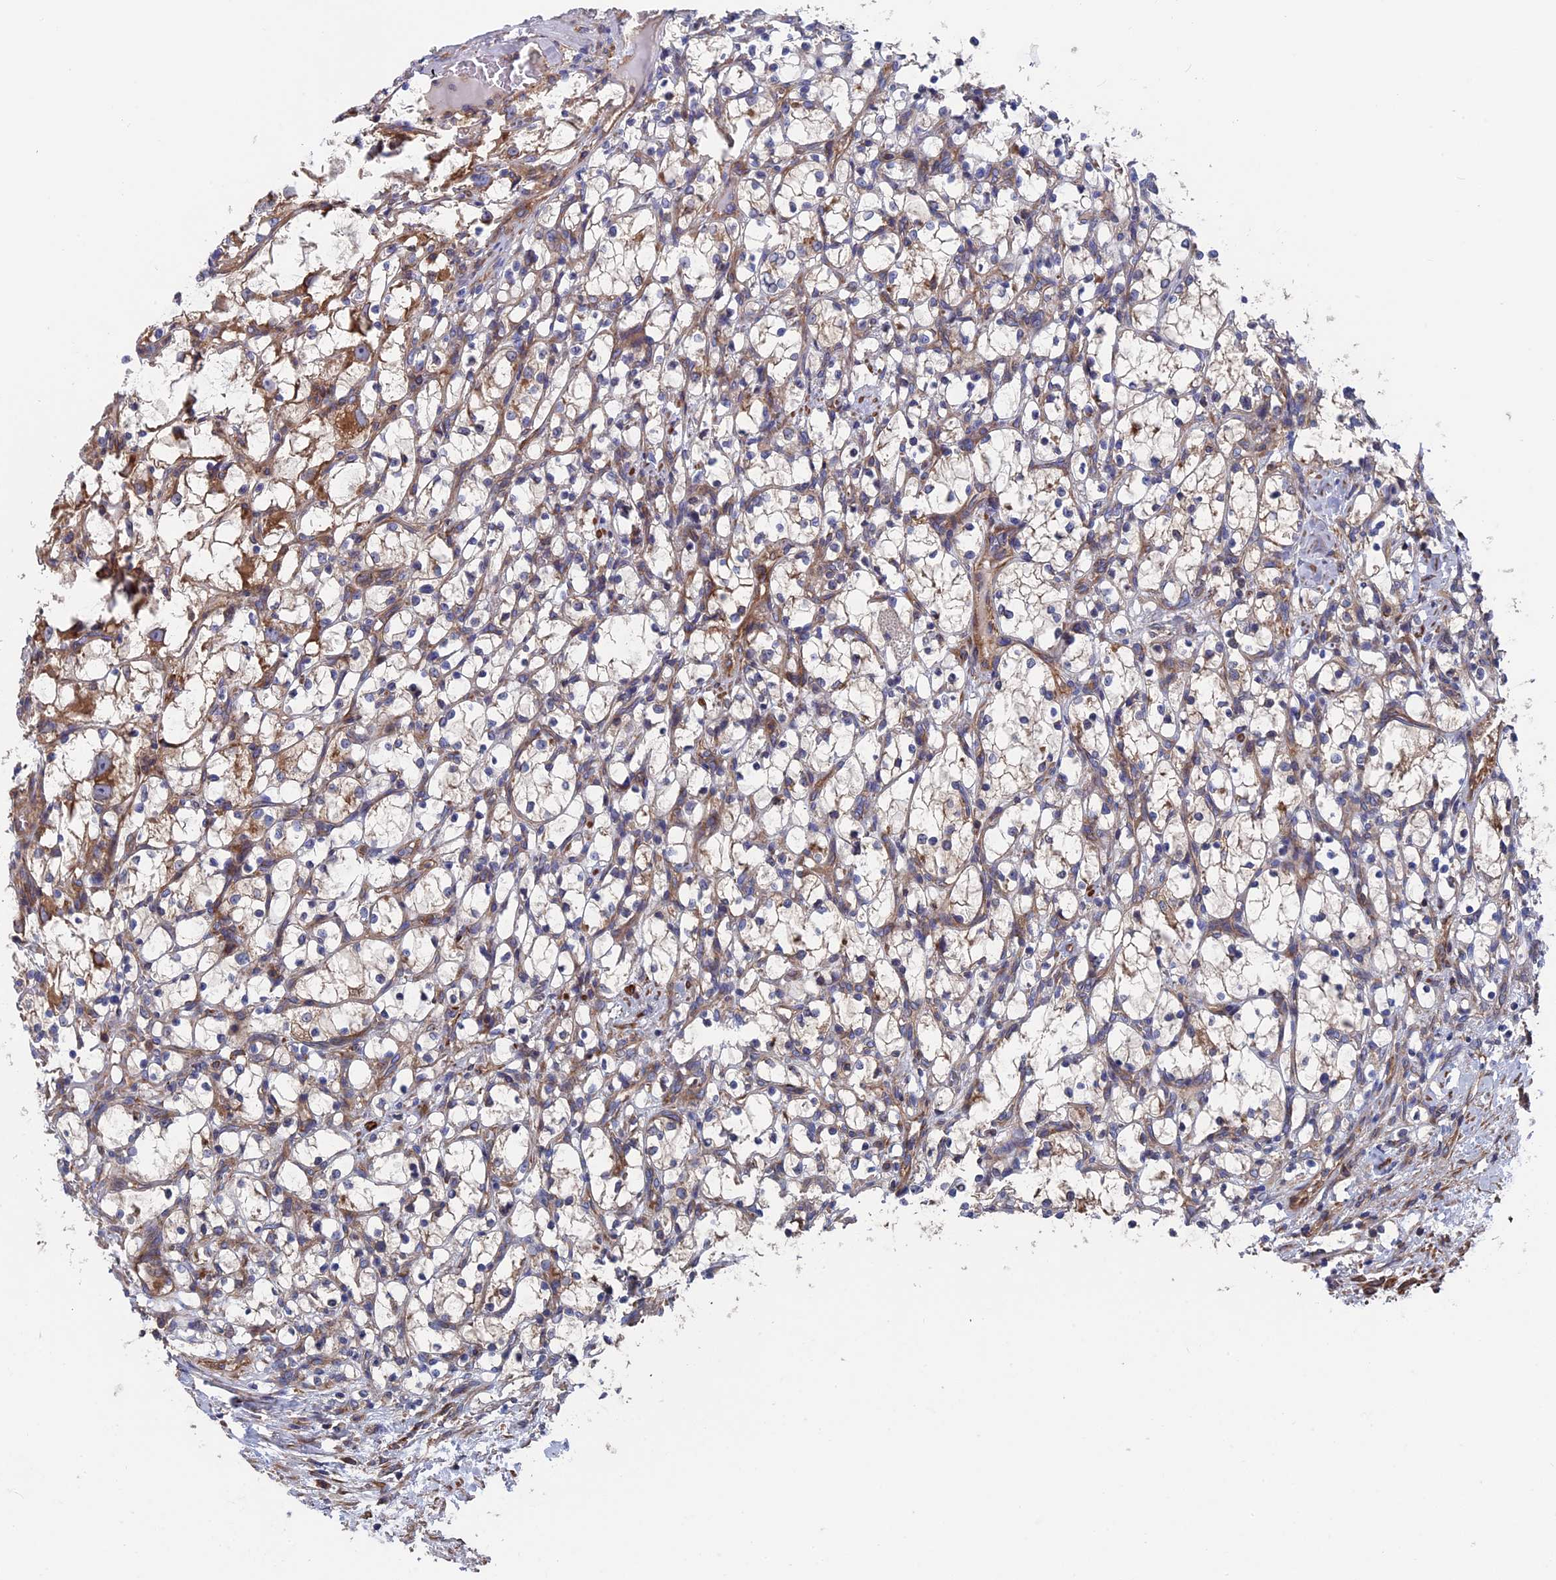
{"staining": {"intensity": "moderate", "quantity": "<25%", "location": "cytoplasmic/membranous"}, "tissue": "renal cancer", "cell_type": "Tumor cells", "image_type": "cancer", "snomed": [{"axis": "morphology", "description": "Adenocarcinoma, NOS"}, {"axis": "topography", "description": "Kidney"}], "caption": "IHC of renal adenocarcinoma reveals low levels of moderate cytoplasmic/membranous expression in approximately <25% of tumor cells.", "gene": "DNAJC3", "patient": {"sex": "female", "age": 69}}